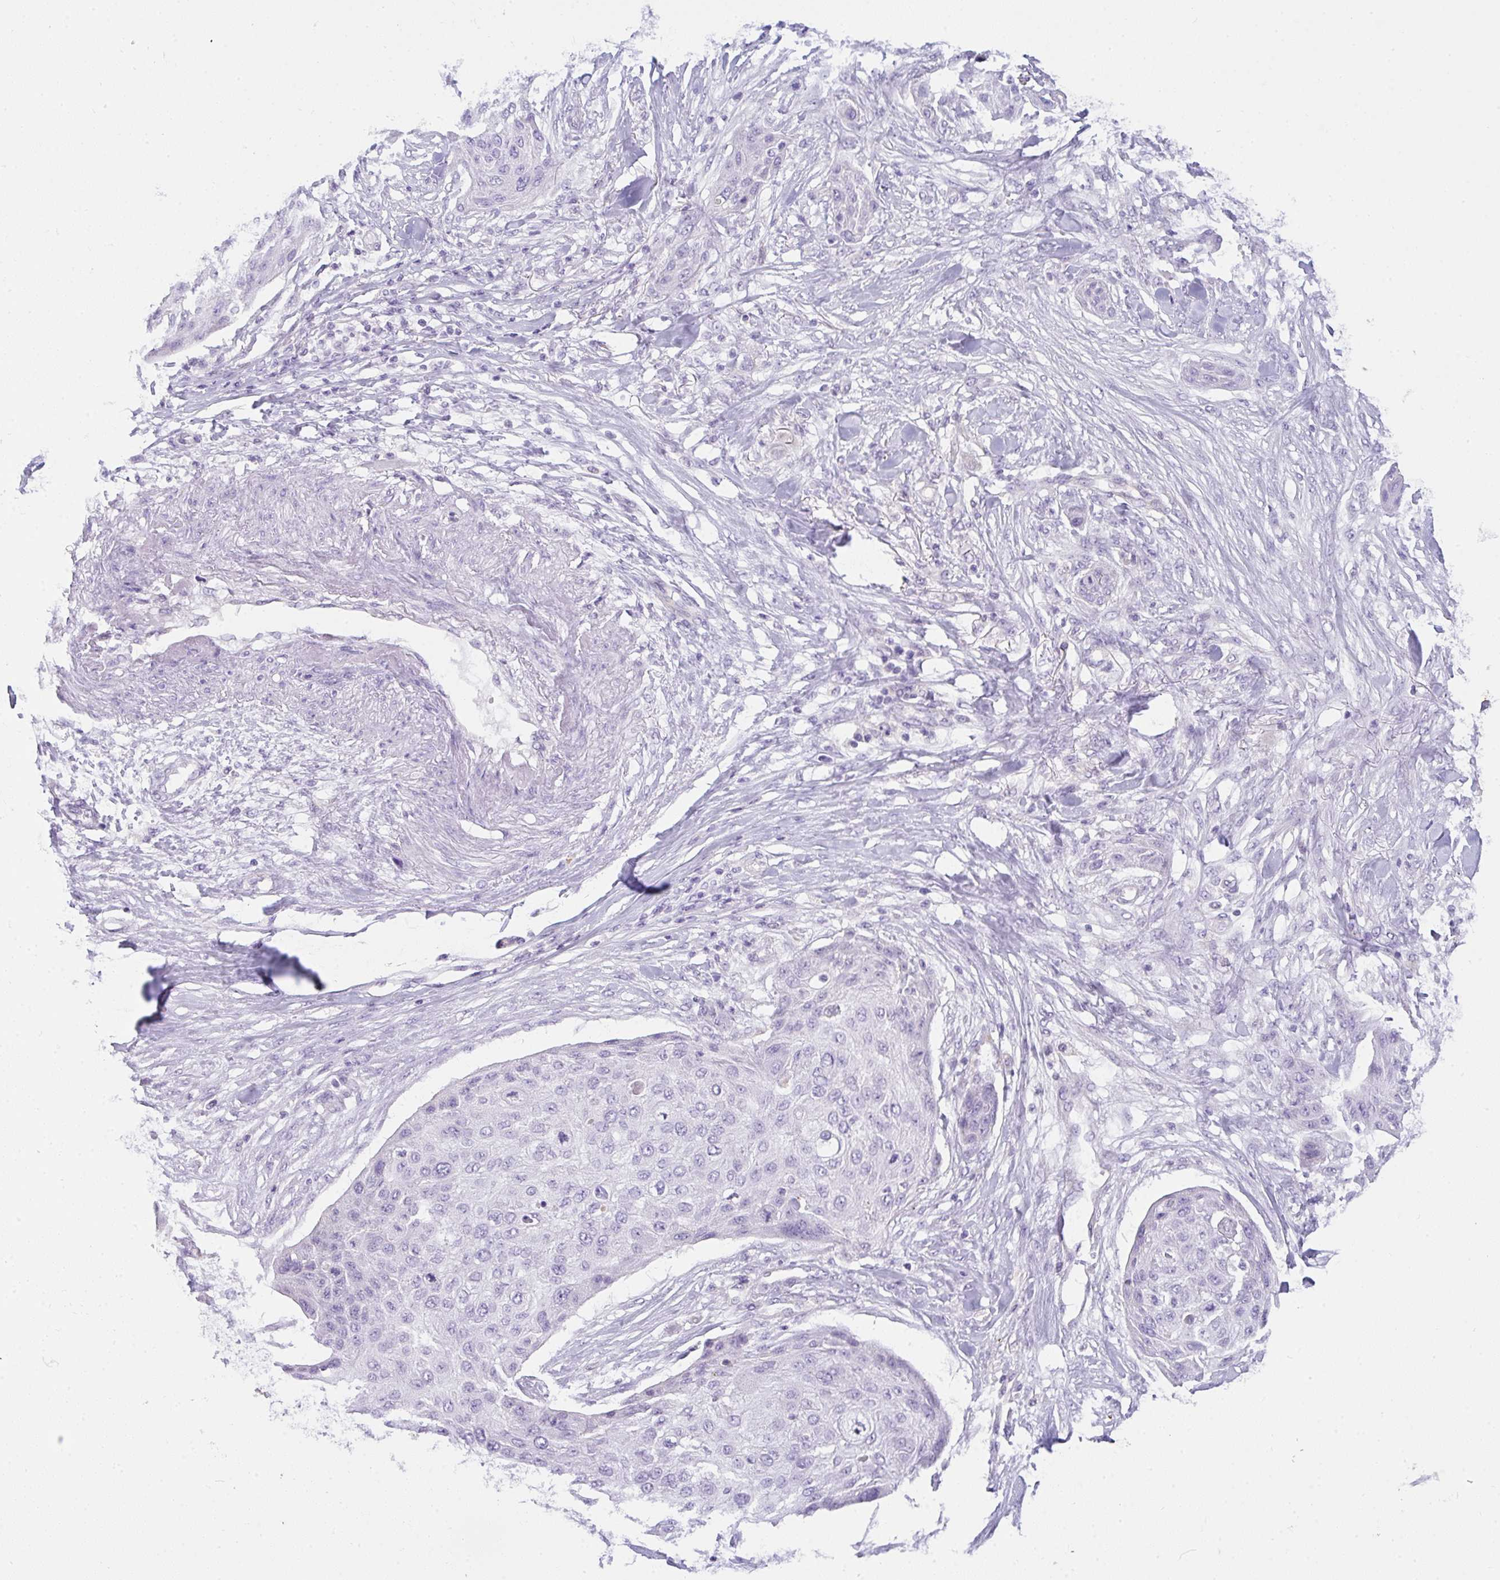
{"staining": {"intensity": "negative", "quantity": "none", "location": "none"}, "tissue": "skin cancer", "cell_type": "Tumor cells", "image_type": "cancer", "snomed": [{"axis": "morphology", "description": "Squamous cell carcinoma, NOS"}, {"axis": "topography", "description": "Skin"}], "caption": "Tumor cells show no significant staining in skin cancer.", "gene": "COX7B", "patient": {"sex": "female", "age": 87}}